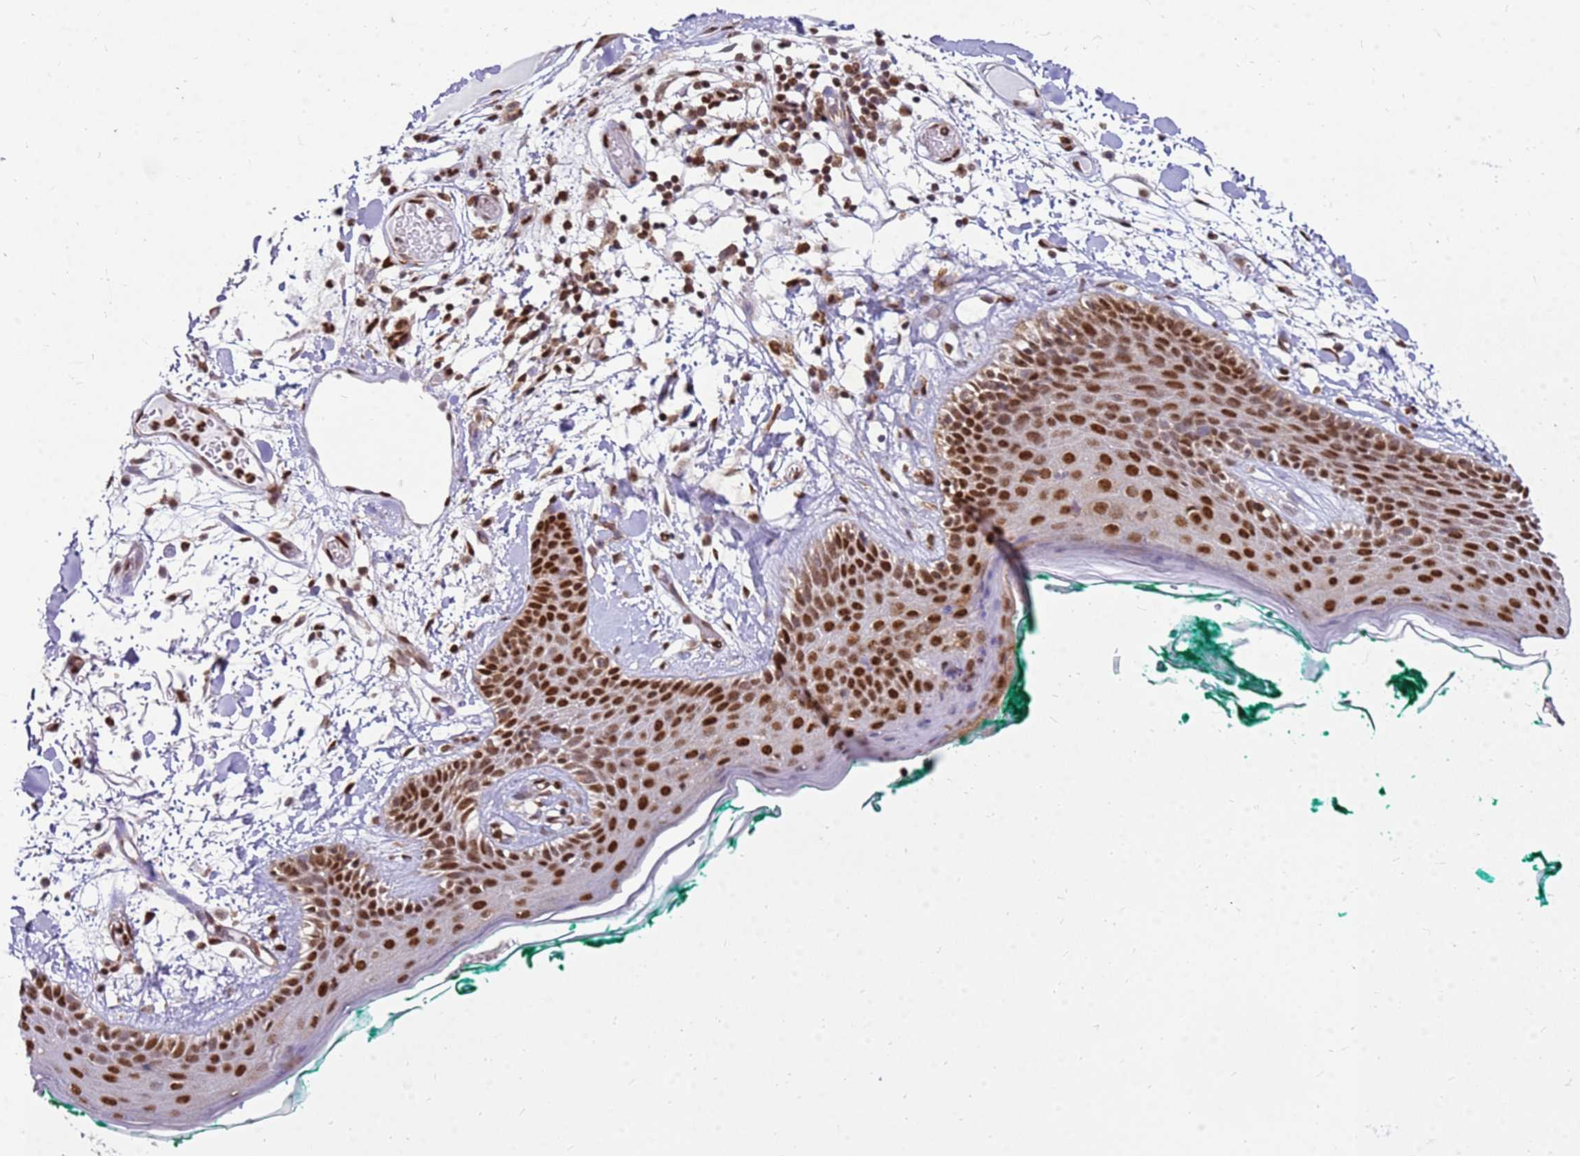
{"staining": {"intensity": "strong", "quantity": ">75%", "location": "nuclear"}, "tissue": "skin", "cell_type": "Fibroblasts", "image_type": "normal", "snomed": [{"axis": "morphology", "description": "Normal tissue, NOS"}, {"axis": "topography", "description": "Skin"}], "caption": "Brown immunohistochemical staining in normal human skin displays strong nuclear staining in approximately >75% of fibroblasts.", "gene": "APEX1", "patient": {"sex": "male", "age": 79}}